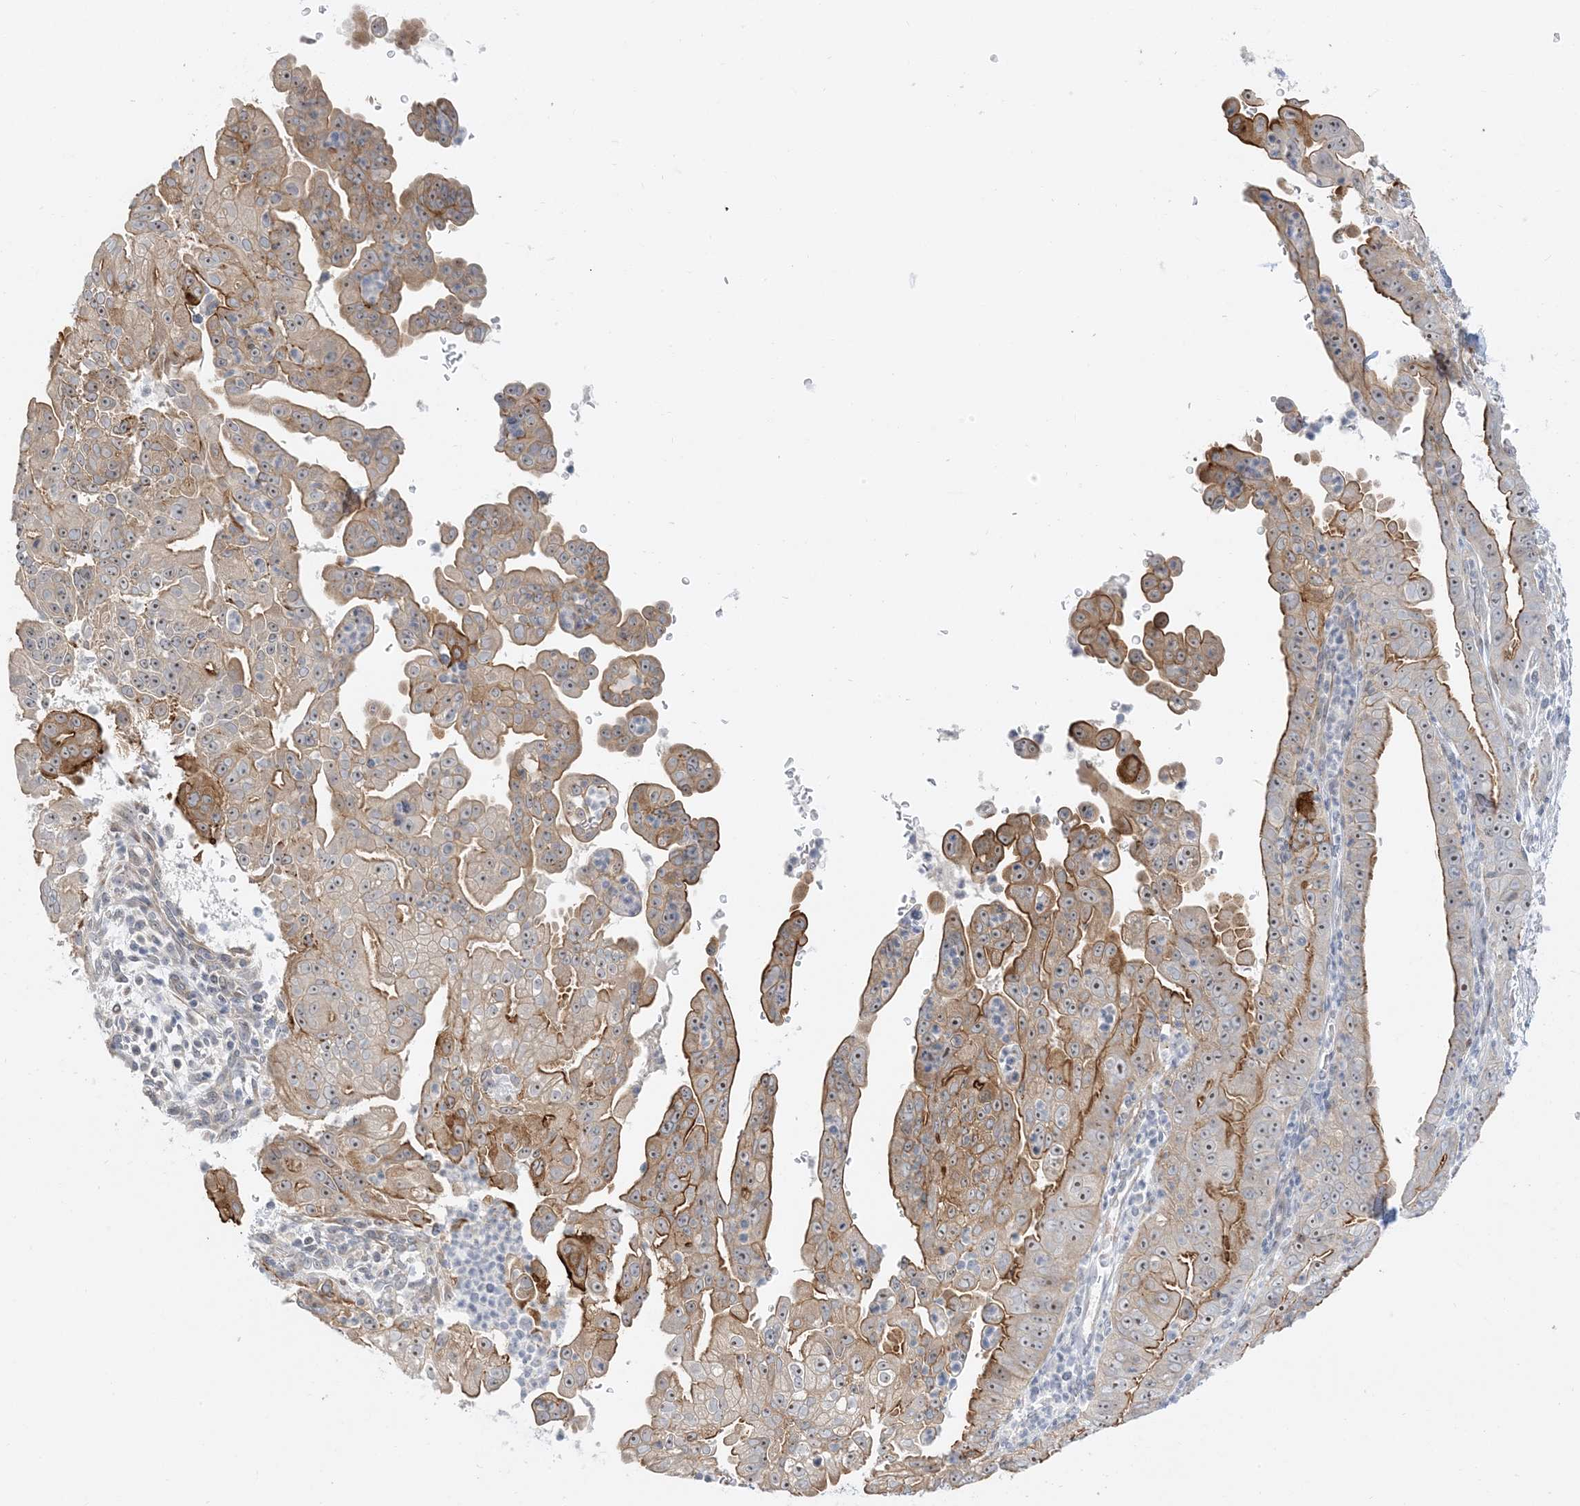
{"staining": {"intensity": "moderate", "quantity": ">75%", "location": "cytoplasmic/membranous,nuclear"}, "tissue": "pancreatic cancer", "cell_type": "Tumor cells", "image_type": "cancer", "snomed": [{"axis": "morphology", "description": "Adenocarcinoma, NOS"}, {"axis": "topography", "description": "Pancreas"}], "caption": "Approximately >75% of tumor cells in human adenocarcinoma (pancreatic) show moderate cytoplasmic/membranous and nuclear protein expression as visualized by brown immunohistochemical staining.", "gene": "IL36B", "patient": {"sex": "female", "age": 78}}